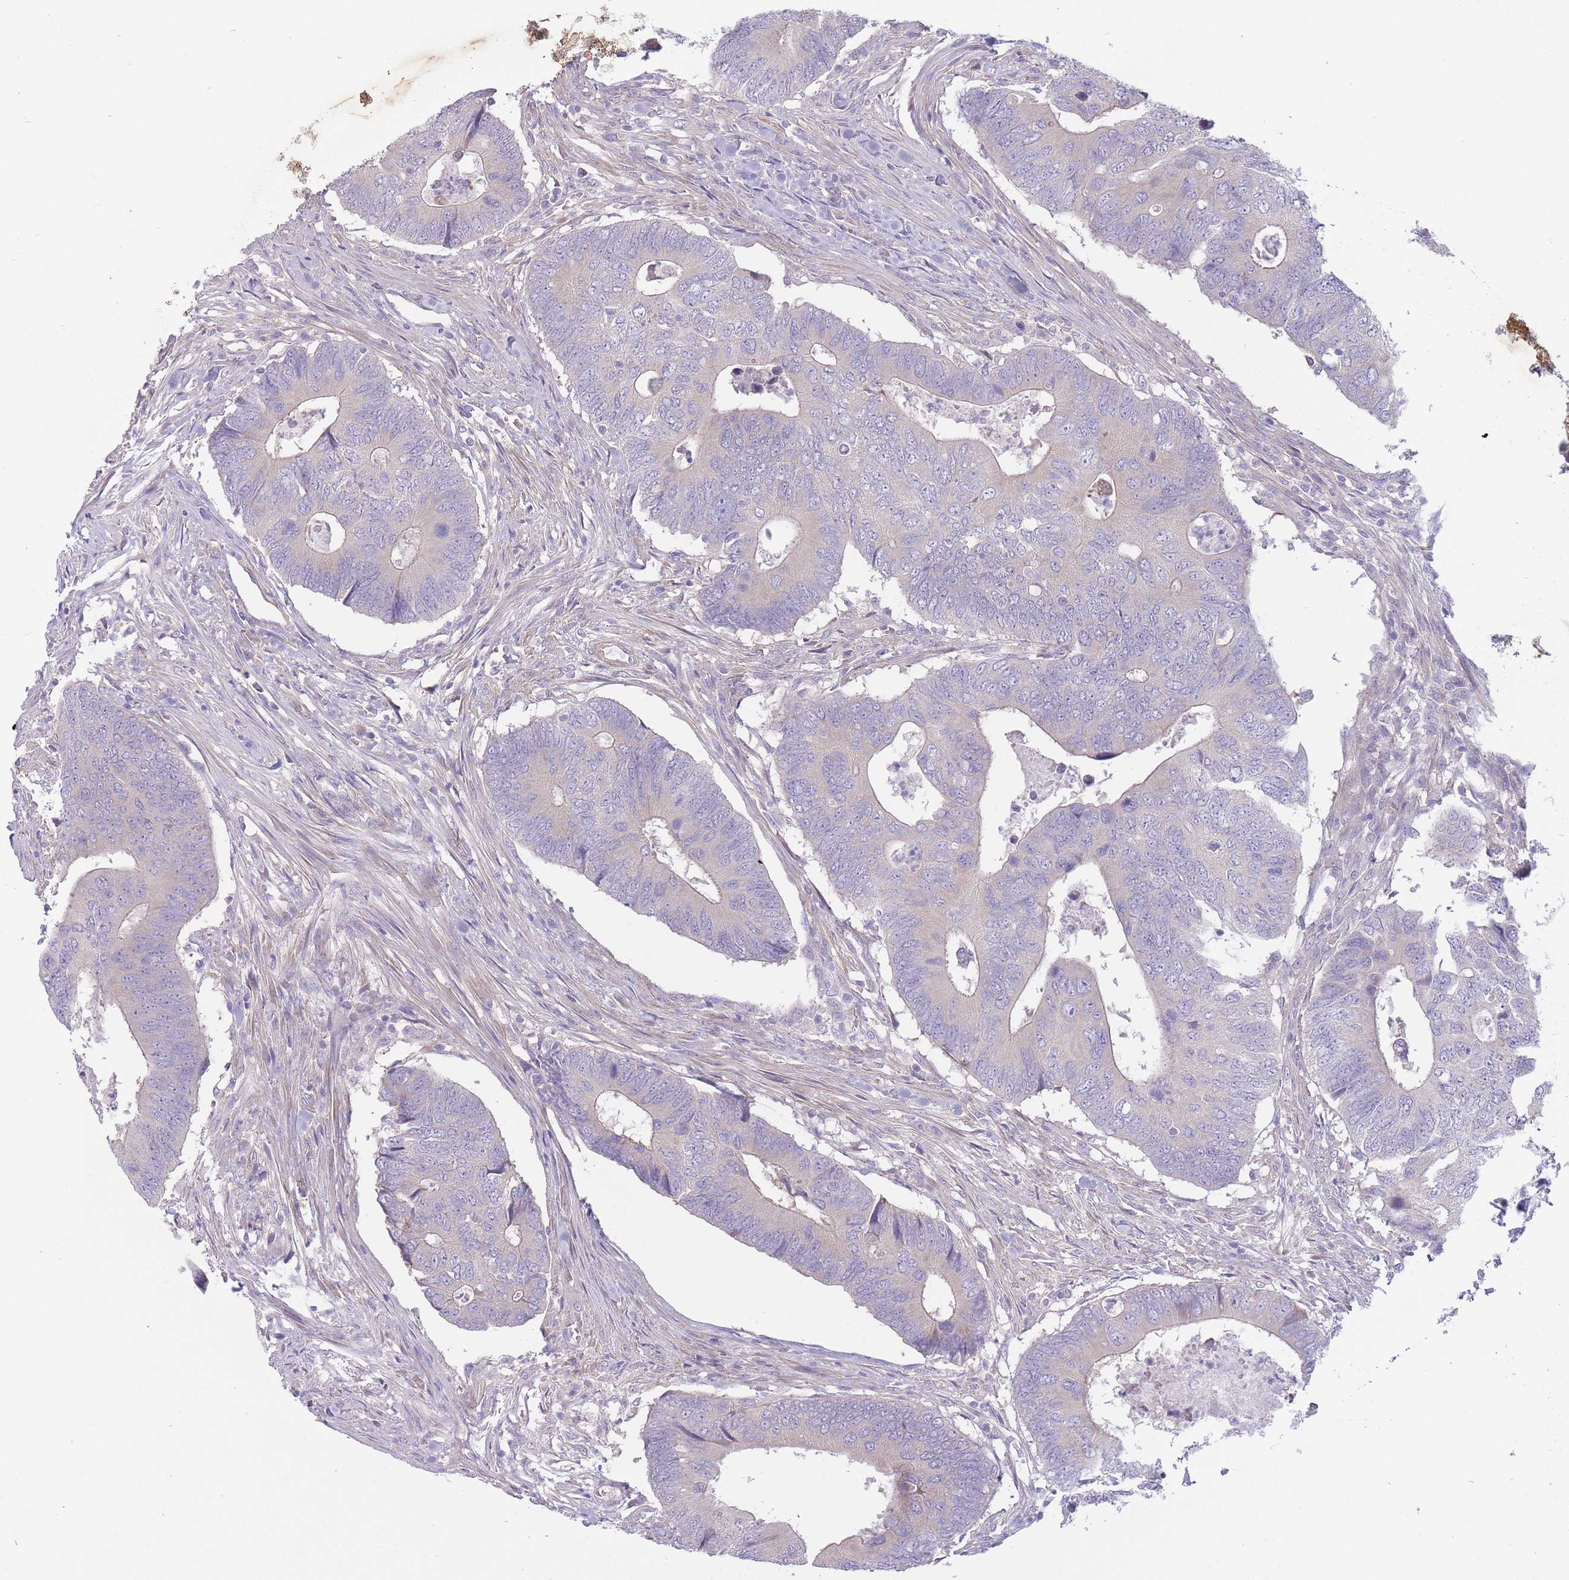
{"staining": {"intensity": "negative", "quantity": "none", "location": "none"}, "tissue": "colorectal cancer", "cell_type": "Tumor cells", "image_type": "cancer", "snomed": [{"axis": "morphology", "description": "Adenocarcinoma, NOS"}, {"axis": "topography", "description": "Colon"}], "caption": "Immunohistochemistry image of neoplastic tissue: human adenocarcinoma (colorectal) stained with DAB shows no significant protein staining in tumor cells.", "gene": "PNPLA5", "patient": {"sex": "male", "age": 87}}